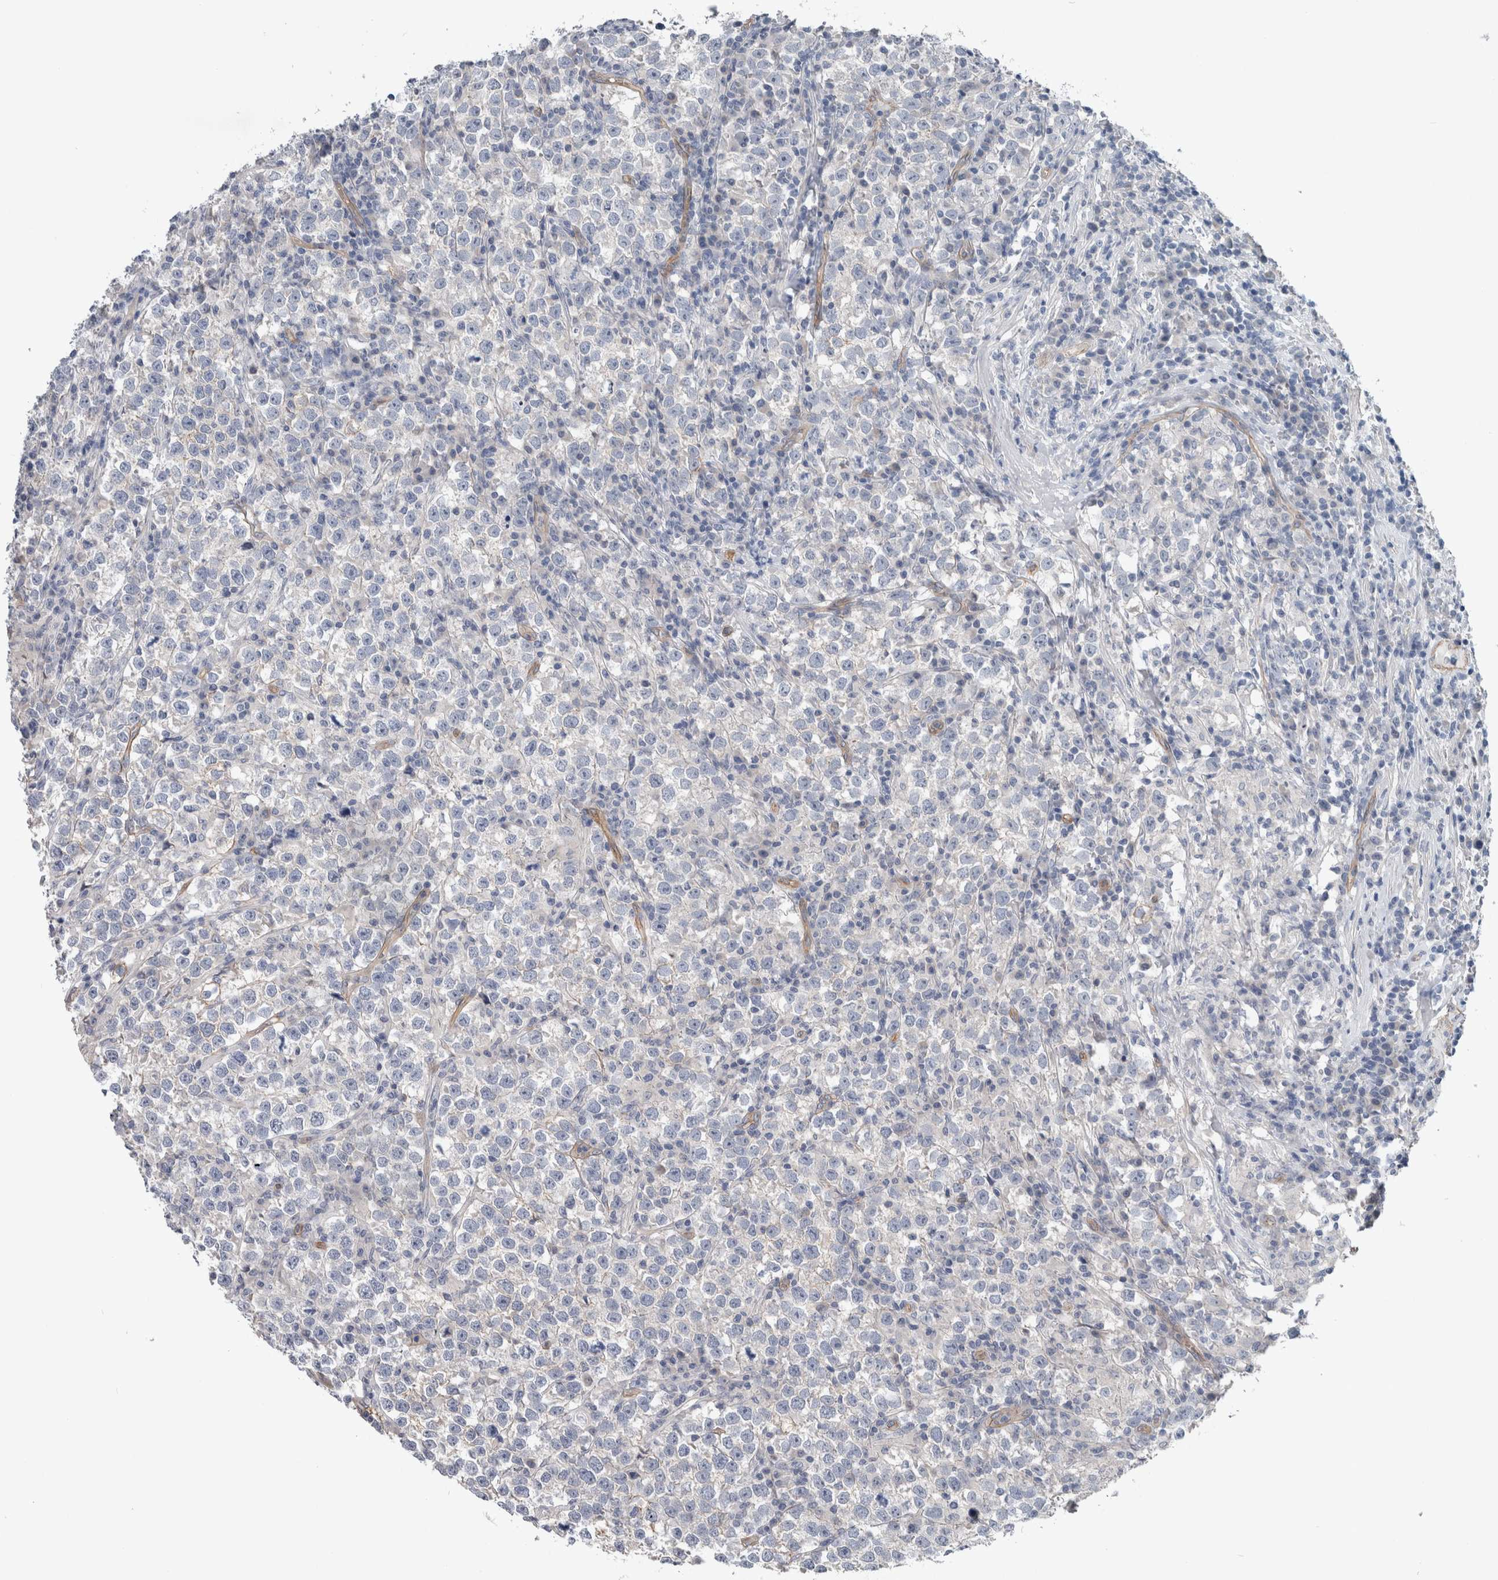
{"staining": {"intensity": "negative", "quantity": "none", "location": "none"}, "tissue": "testis cancer", "cell_type": "Tumor cells", "image_type": "cancer", "snomed": [{"axis": "morphology", "description": "Normal tissue, NOS"}, {"axis": "morphology", "description": "Seminoma, NOS"}, {"axis": "topography", "description": "Testis"}], "caption": "Immunohistochemistry (IHC) histopathology image of testis cancer (seminoma) stained for a protein (brown), which demonstrates no staining in tumor cells. The staining is performed using DAB (3,3'-diaminobenzidine) brown chromogen with nuclei counter-stained in using hematoxylin.", "gene": "BCAM", "patient": {"sex": "male", "age": 43}}